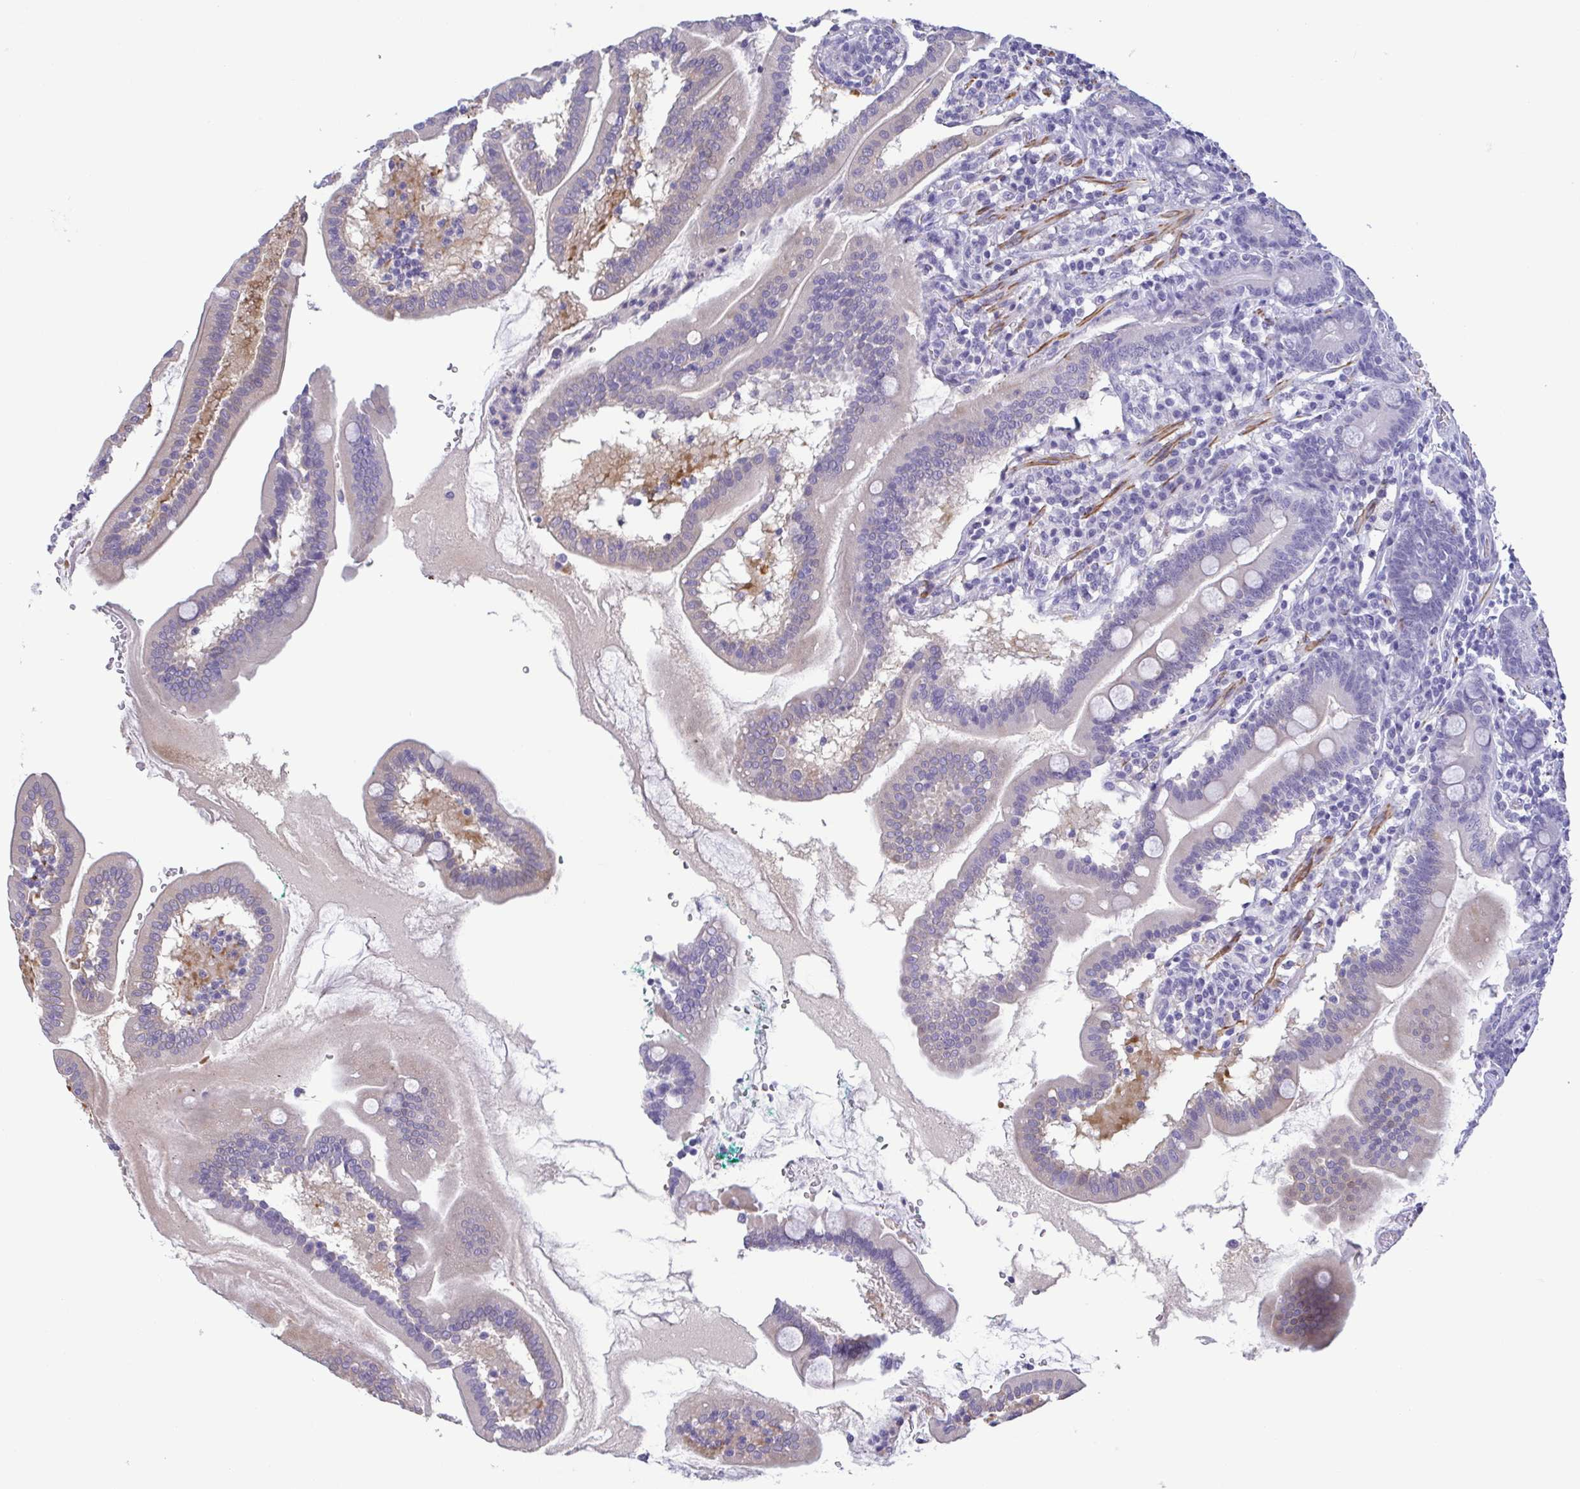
{"staining": {"intensity": "weak", "quantity": "<25%", "location": "cytoplasmic/membranous"}, "tissue": "duodenum", "cell_type": "Glandular cells", "image_type": "normal", "snomed": [{"axis": "morphology", "description": "Normal tissue, NOS"}, {"axis": "topography", "description": "Duodenum"}], "caption": "Immunohistochemical staining of normal duodenum demonstrates no significant positivity in glandular cells.", "gene": "MYL7", "patient": {"sex": "female", "age": 67}}